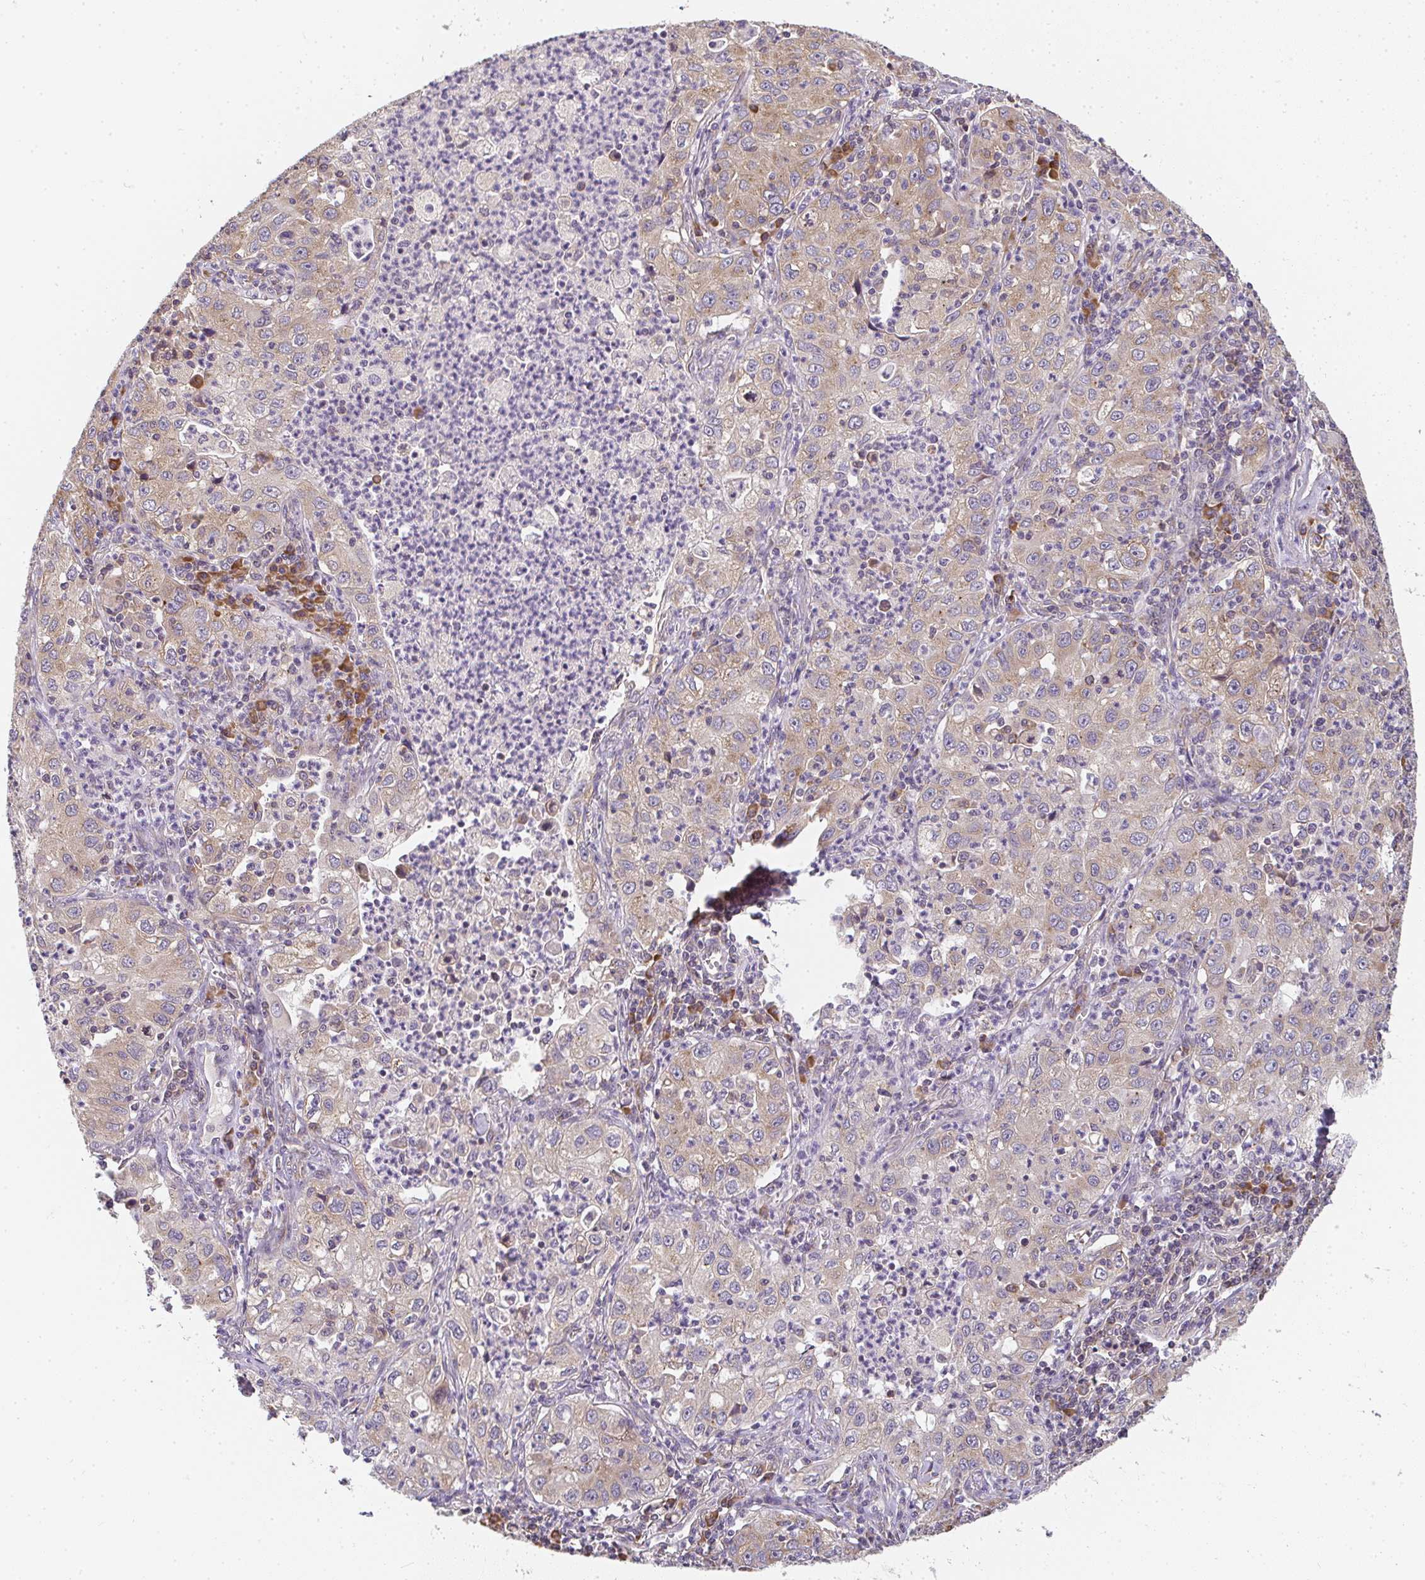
{"staining": {"intensity": "weak", "quantity": "25%-75%", "location": "cytoplasmic/membranous"}, "tissue": "lung cancer", "cell_type": "Tumor cells", "image_type": "cancer", "snomed": [{"axis": "morphology", "description": "Squamous cell carcinoma, NOS"}, {"axis": "topography", "description": "Lung"}], "caption": "A histopathology image of lung squamous cell carcinoma stained for a protein shows weak cytoplasmic/membranous brown staining in tumor cells.", "gene": "SLC35B3", "patient": {"sex": "male", "age": 71}}